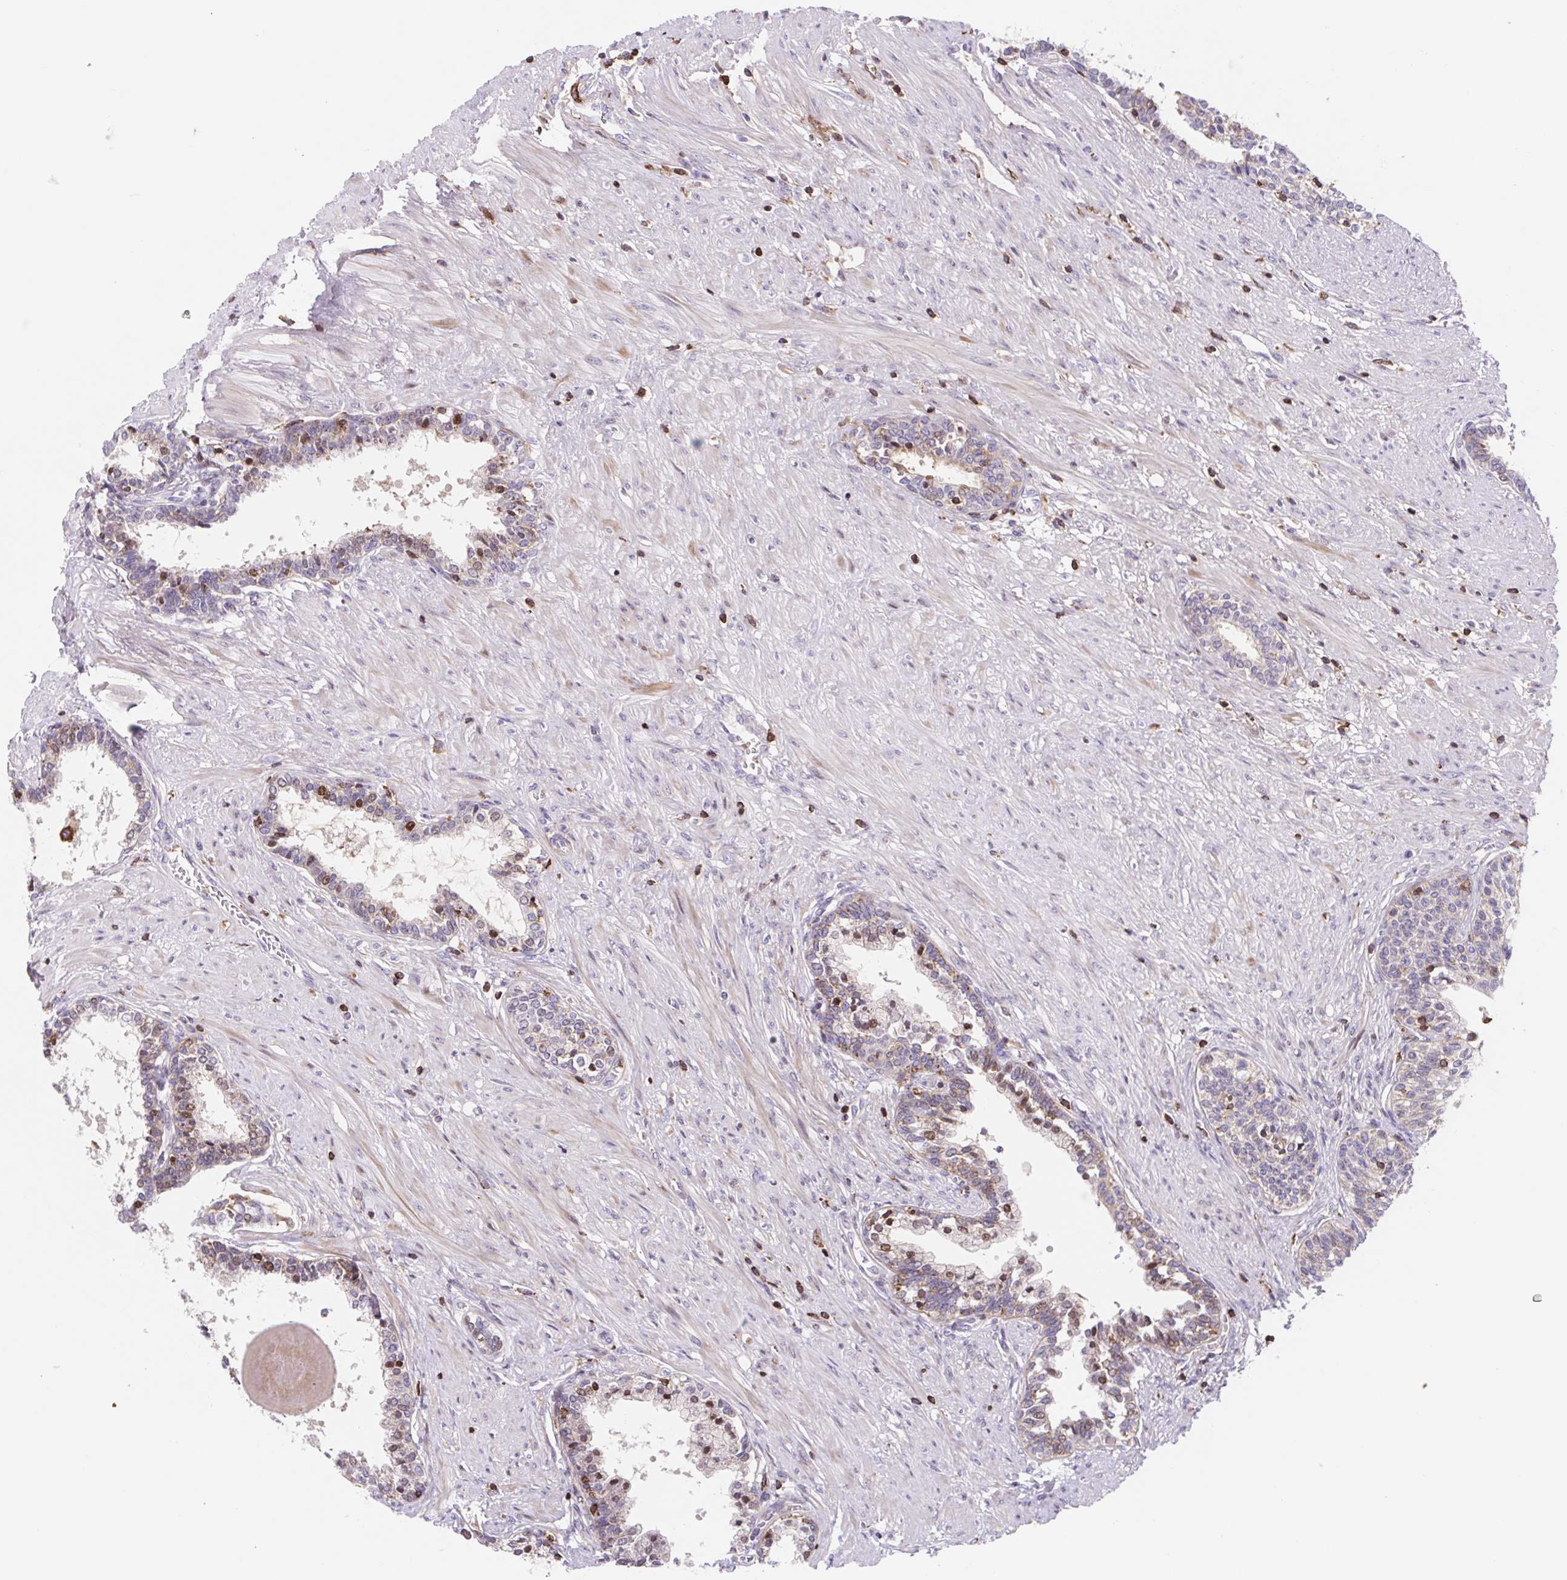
{"staining": {"intensity": "weak", "quantity": "<25%", "location": "cytoplasmic/membranous,nuclear"}, "tissue": "prostate", "cell_type": "Glandular cells", "image_type": "normal", "snomed": [{"axis": "morphology", "description": "Normal tissue, NOS"}, {"axis": "topography", "description": "Prostate"}], "caption": "An immunohistochemistry micrograph of benign prostate is shown. There is no staining in glandular cells of prostate.", "gene": "TPRG1", "patient": {"sex": "male", "age": 55}}